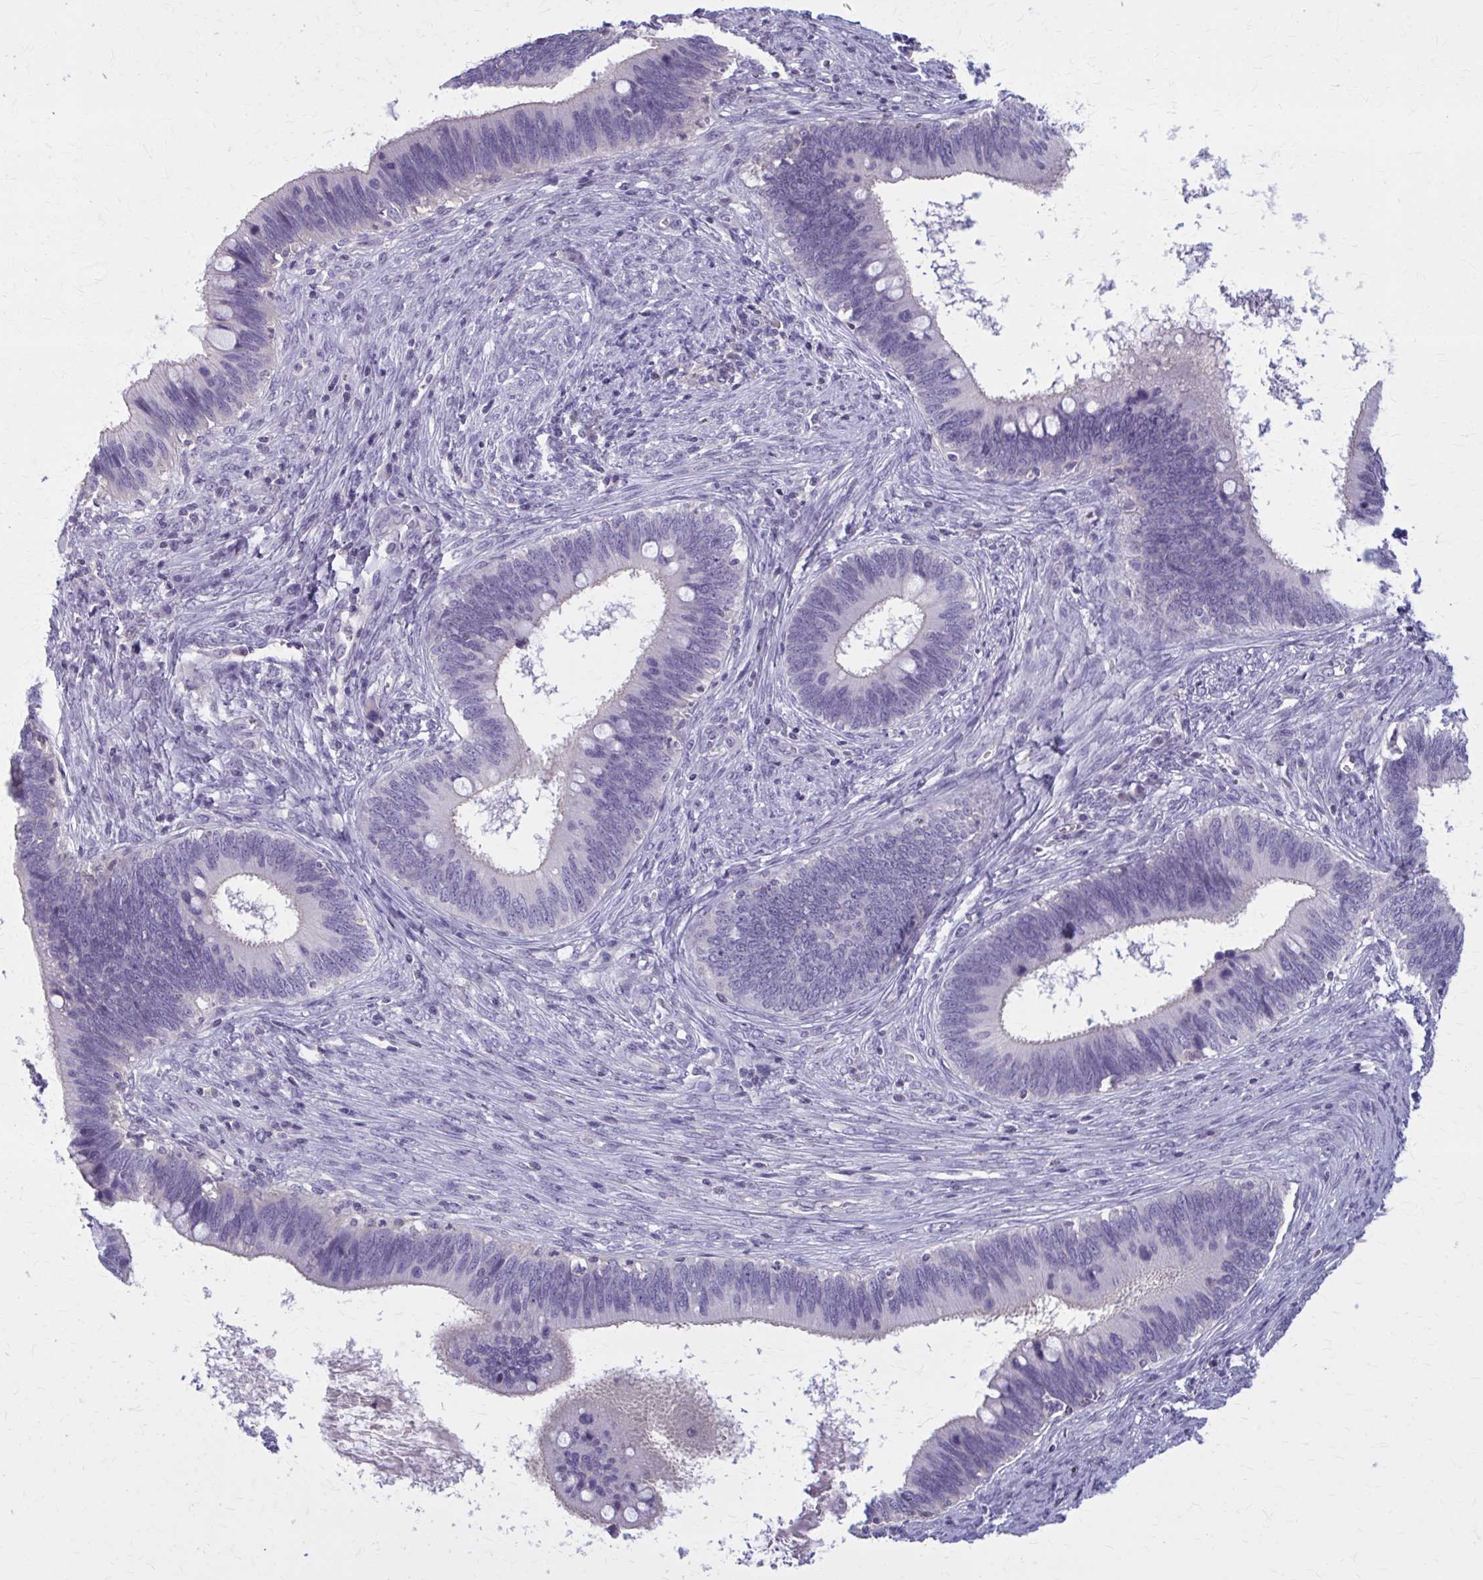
{"staining": {"intensity": "negative", "quantity": "none", "location": "none"}, "tissue": "cervical cancer", "cell_type": "Tumor cells", "image_type": "cancer", "snomed": [{"axis": "morphology", "description": "Adenocarcinoma, NOS"}, {"axis": "topography", "description": "Cervix"}], "caption": "Tumor cells show no significant staining in cervical cancer (adenocarcinoma).", "gene": "OR4A47", "patient": {"sex": "female", "age": 42}}